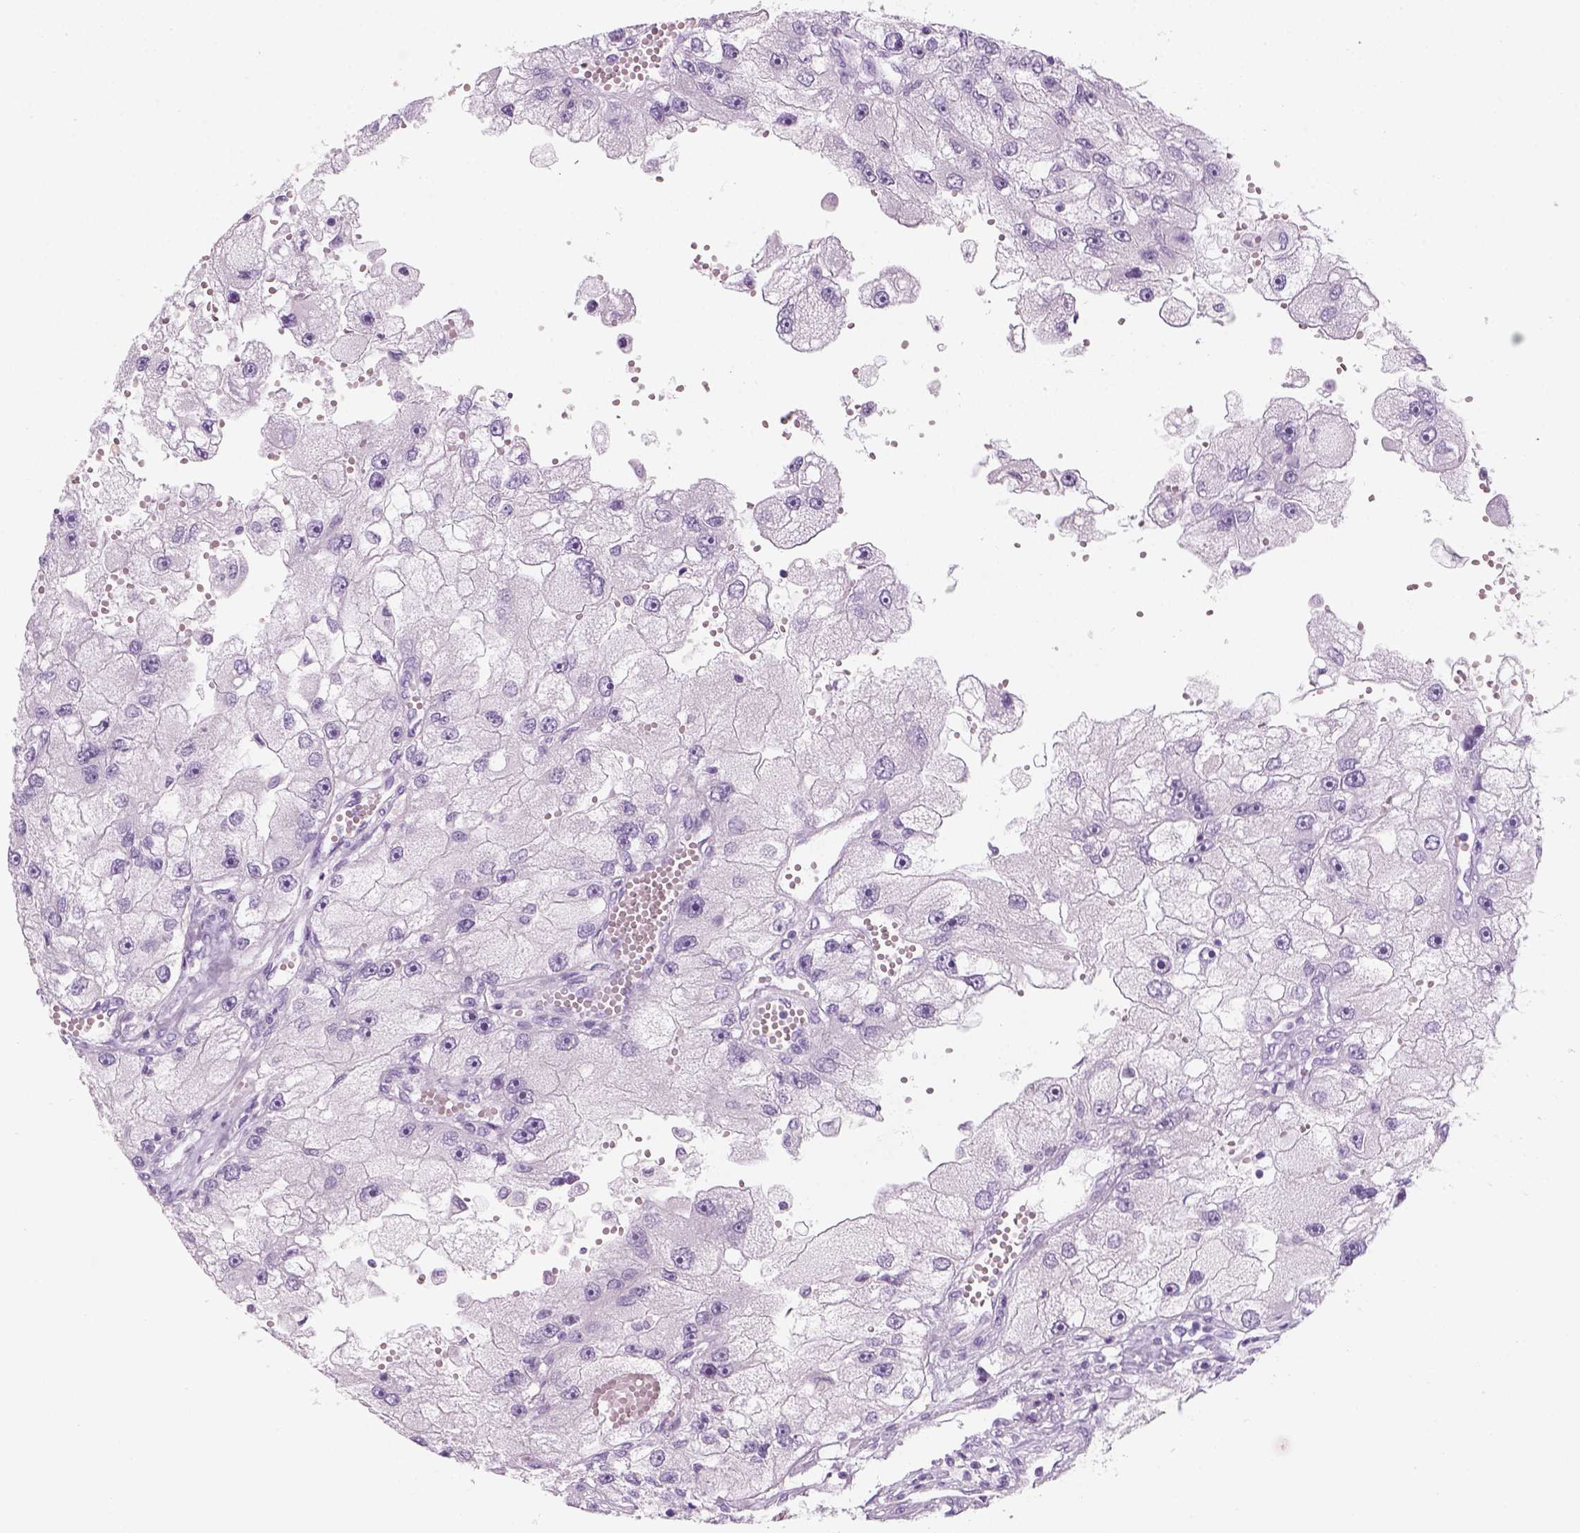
{"staining": {"intensity": "negative", "quantity": "none", "location": "none"}, "tissue": "renal cancer", "cell_type": "Tumor cells", "image_type": "cancer", "snomed": [{"axis": "morphology", "description": "Adenocarcinoma, NOS"}, {"axis": "topography", "description": "Kidney"}], "caption": "High magnification brightfield microscopy of renal cancer stained with DAB (3,3'-diaminobenzidine) (brown) and counterstained with hematoxylin (blue): tumor cells show no significant positivity.", "gene": "KRTAP11-1", "patient": {"sex": "male", "age": 63}}